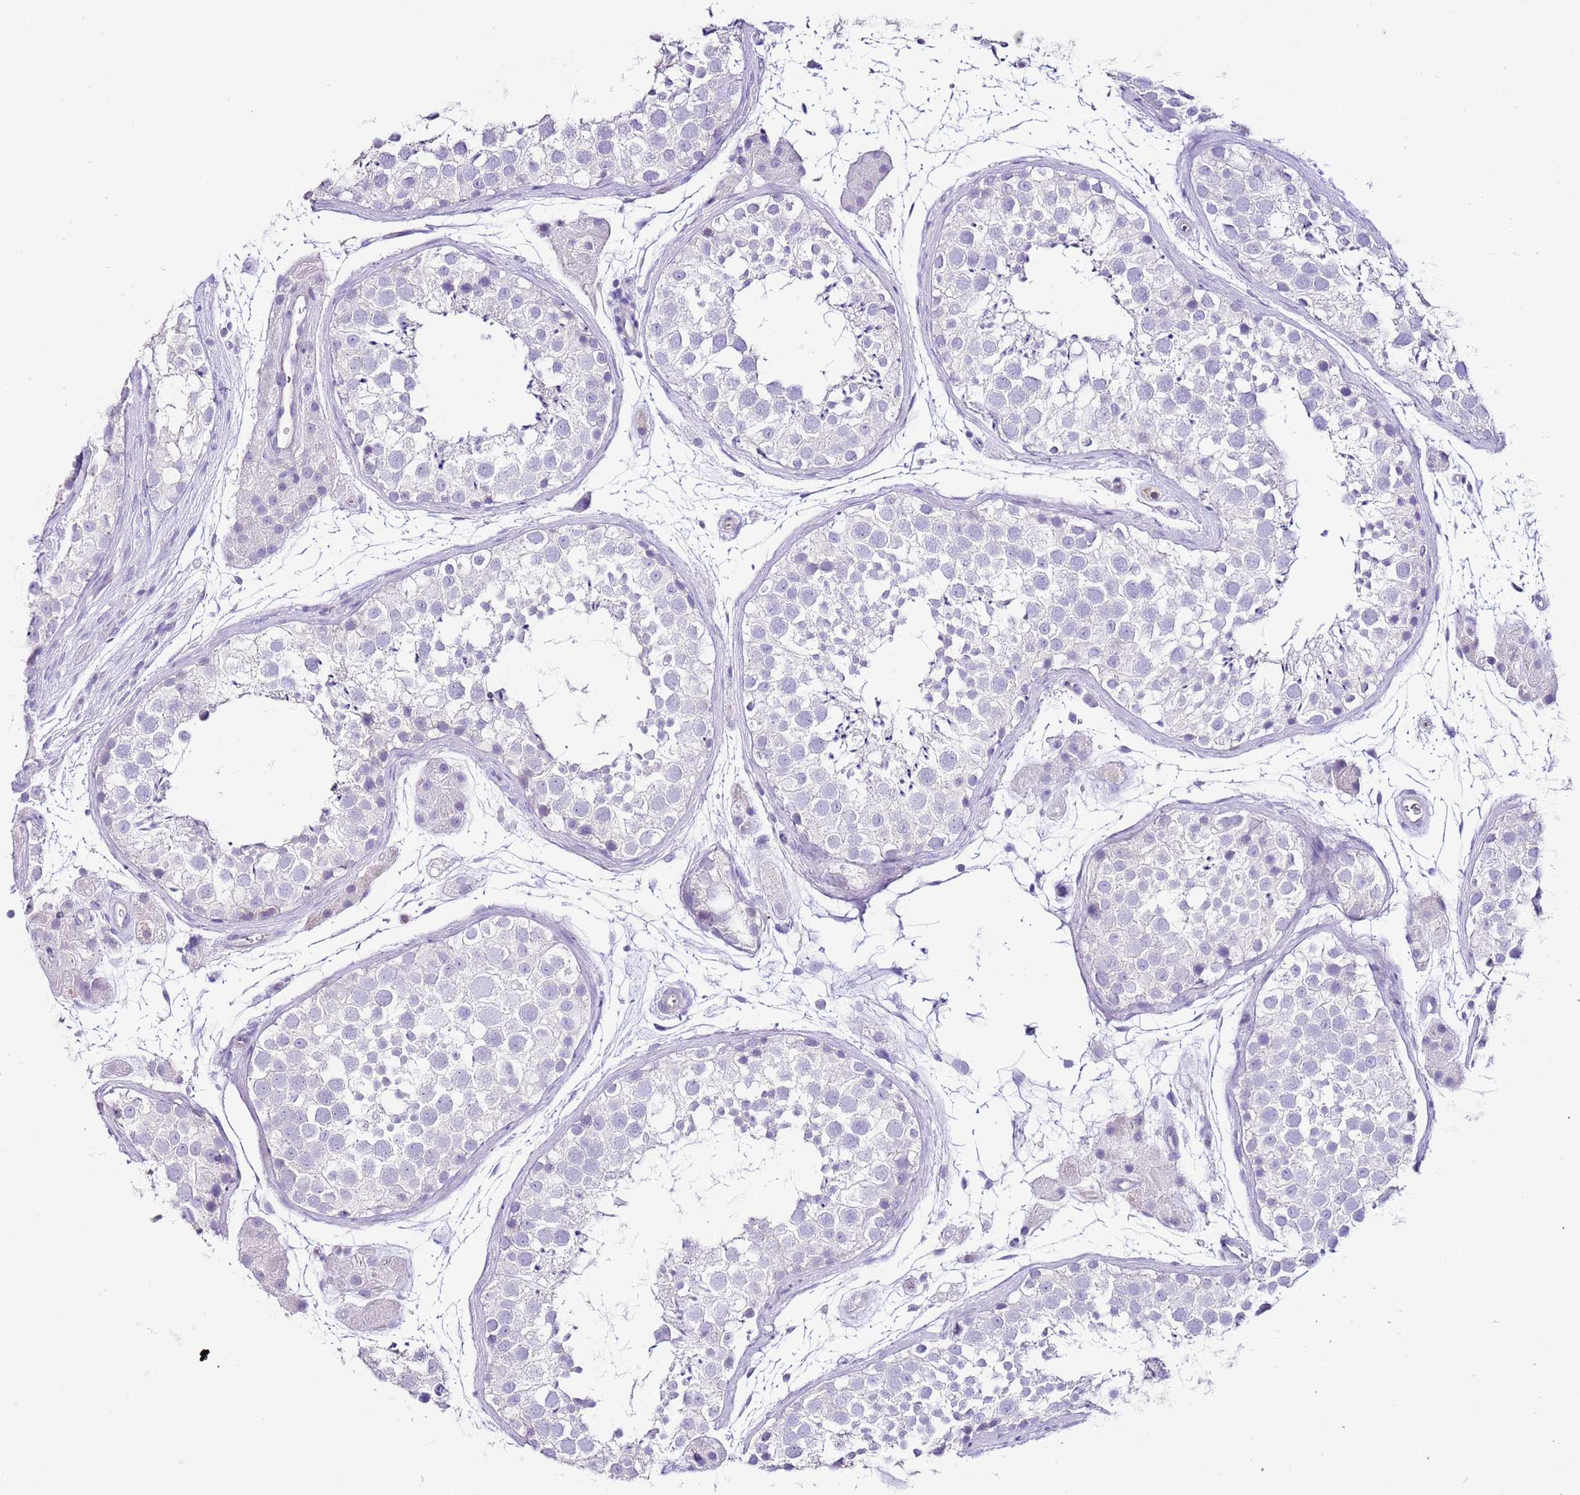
{"staining": {"intensity": "negative", "quantity": "none", "location": "none"}, "tissue": "testis", "cell_type": "Cells in seminiferous ducts", "image_type": "normal", "snomed": [{"axis": "morphology", "description": "Normal tissue, NOS"}, {"axis": "topography", "description": "Testis"}], "caption": "Immunohistochemistry (IHC) of unremarkable testis displays no expression in cells in seminiferous ducts.", "gene": "ALDH3A1", "patient": {"sex": "male", "age": 41}}